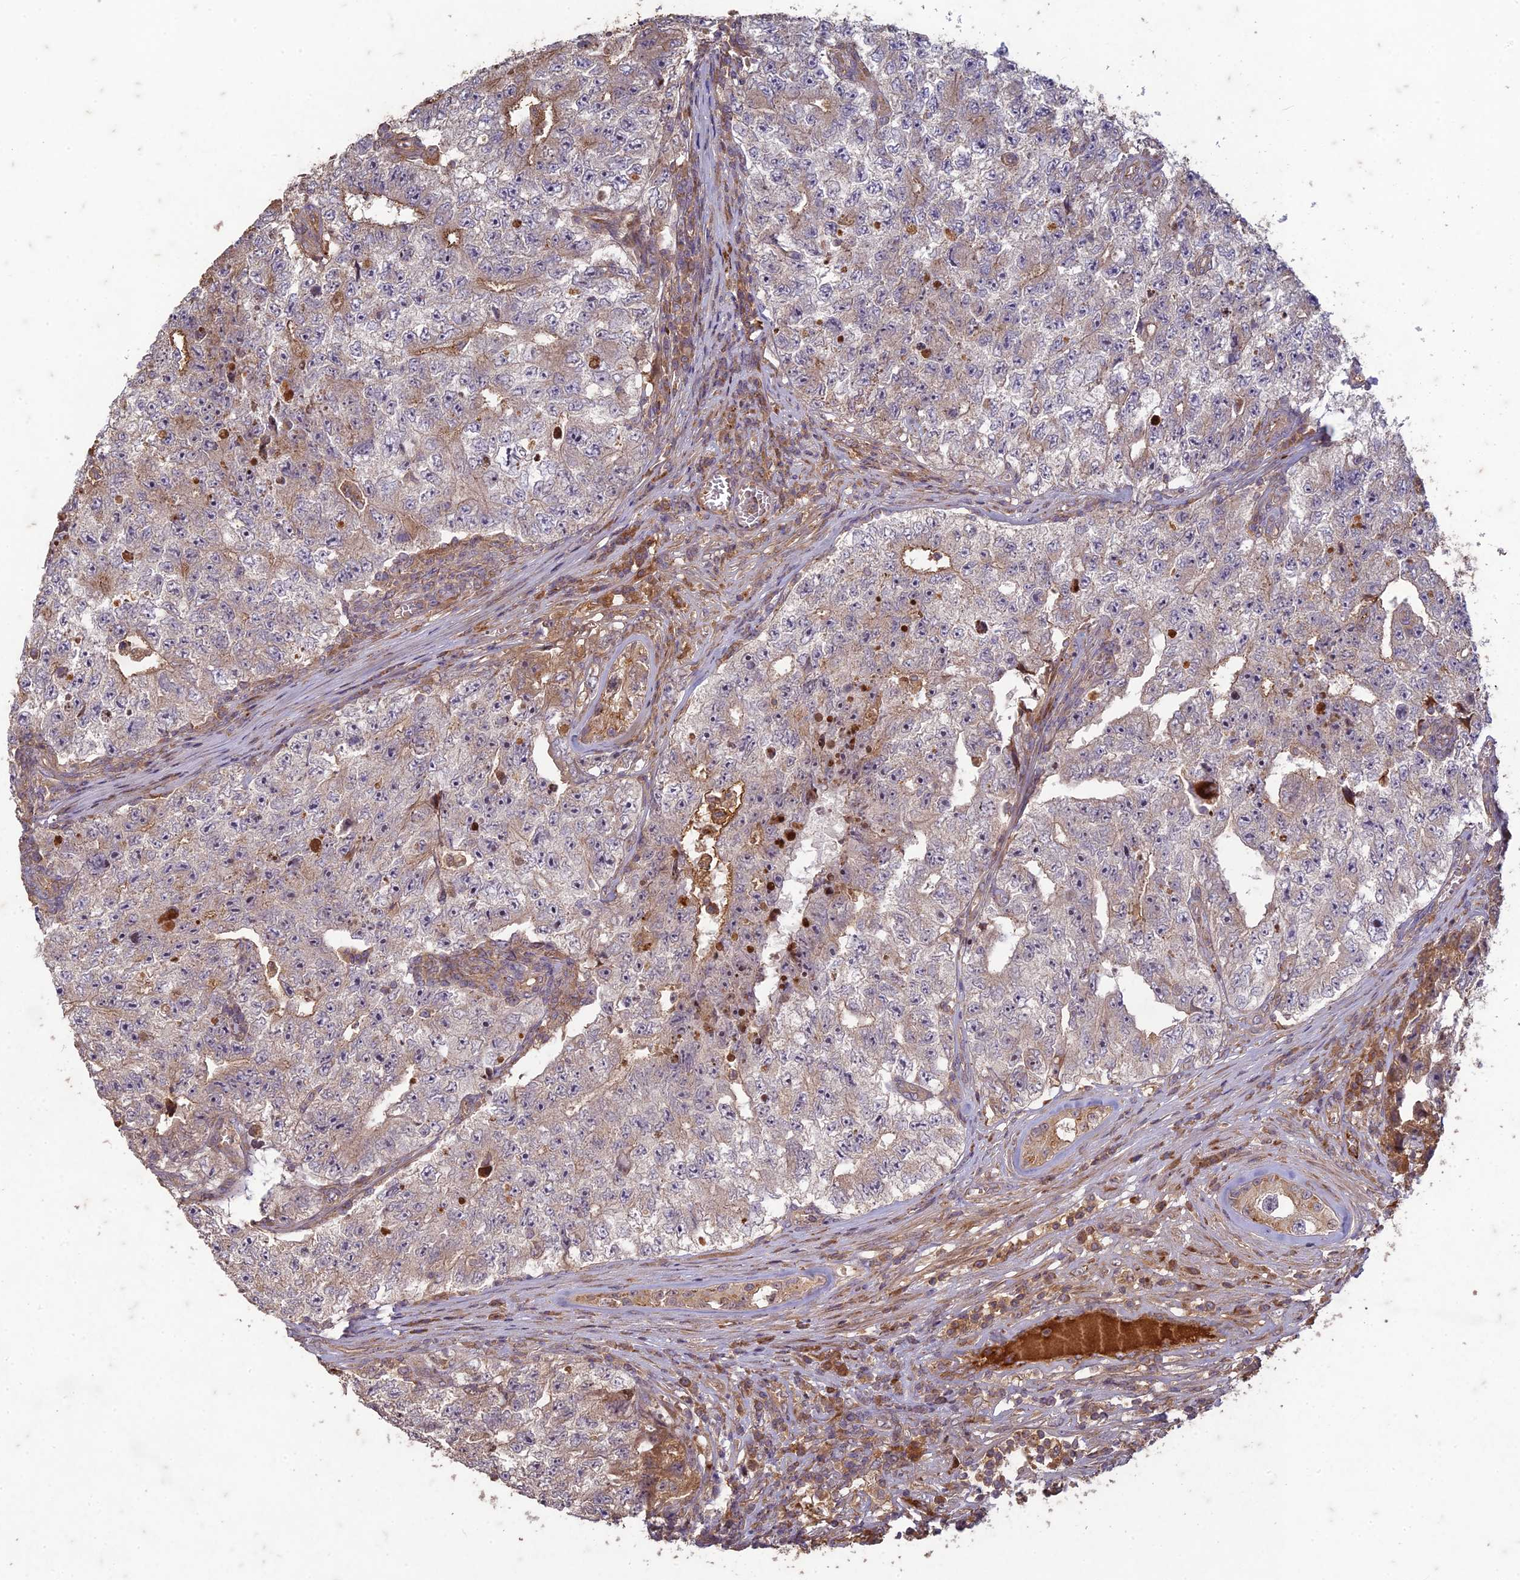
{"staining": {"intensity": "weak", "quantity": "<25%", "location": "cytoplasmic/membranous"}, "tissue": "testis cancer", "cell_type": "Tumor cells", "image_type": "cancer", "snomed": [{"axis": "morphology", "description": "Carcinoma, Embryonal, NOS"}, {"axis": "topography", "description": "Testis"}], "caption": "This is a photomicrograph of immunohistochemistry (IHC) staining of testis embryonal carcinoma, which shows no expression in tumor cells.", "gene": "TCF25", "patient": {"sex": "male", "age": 17}}